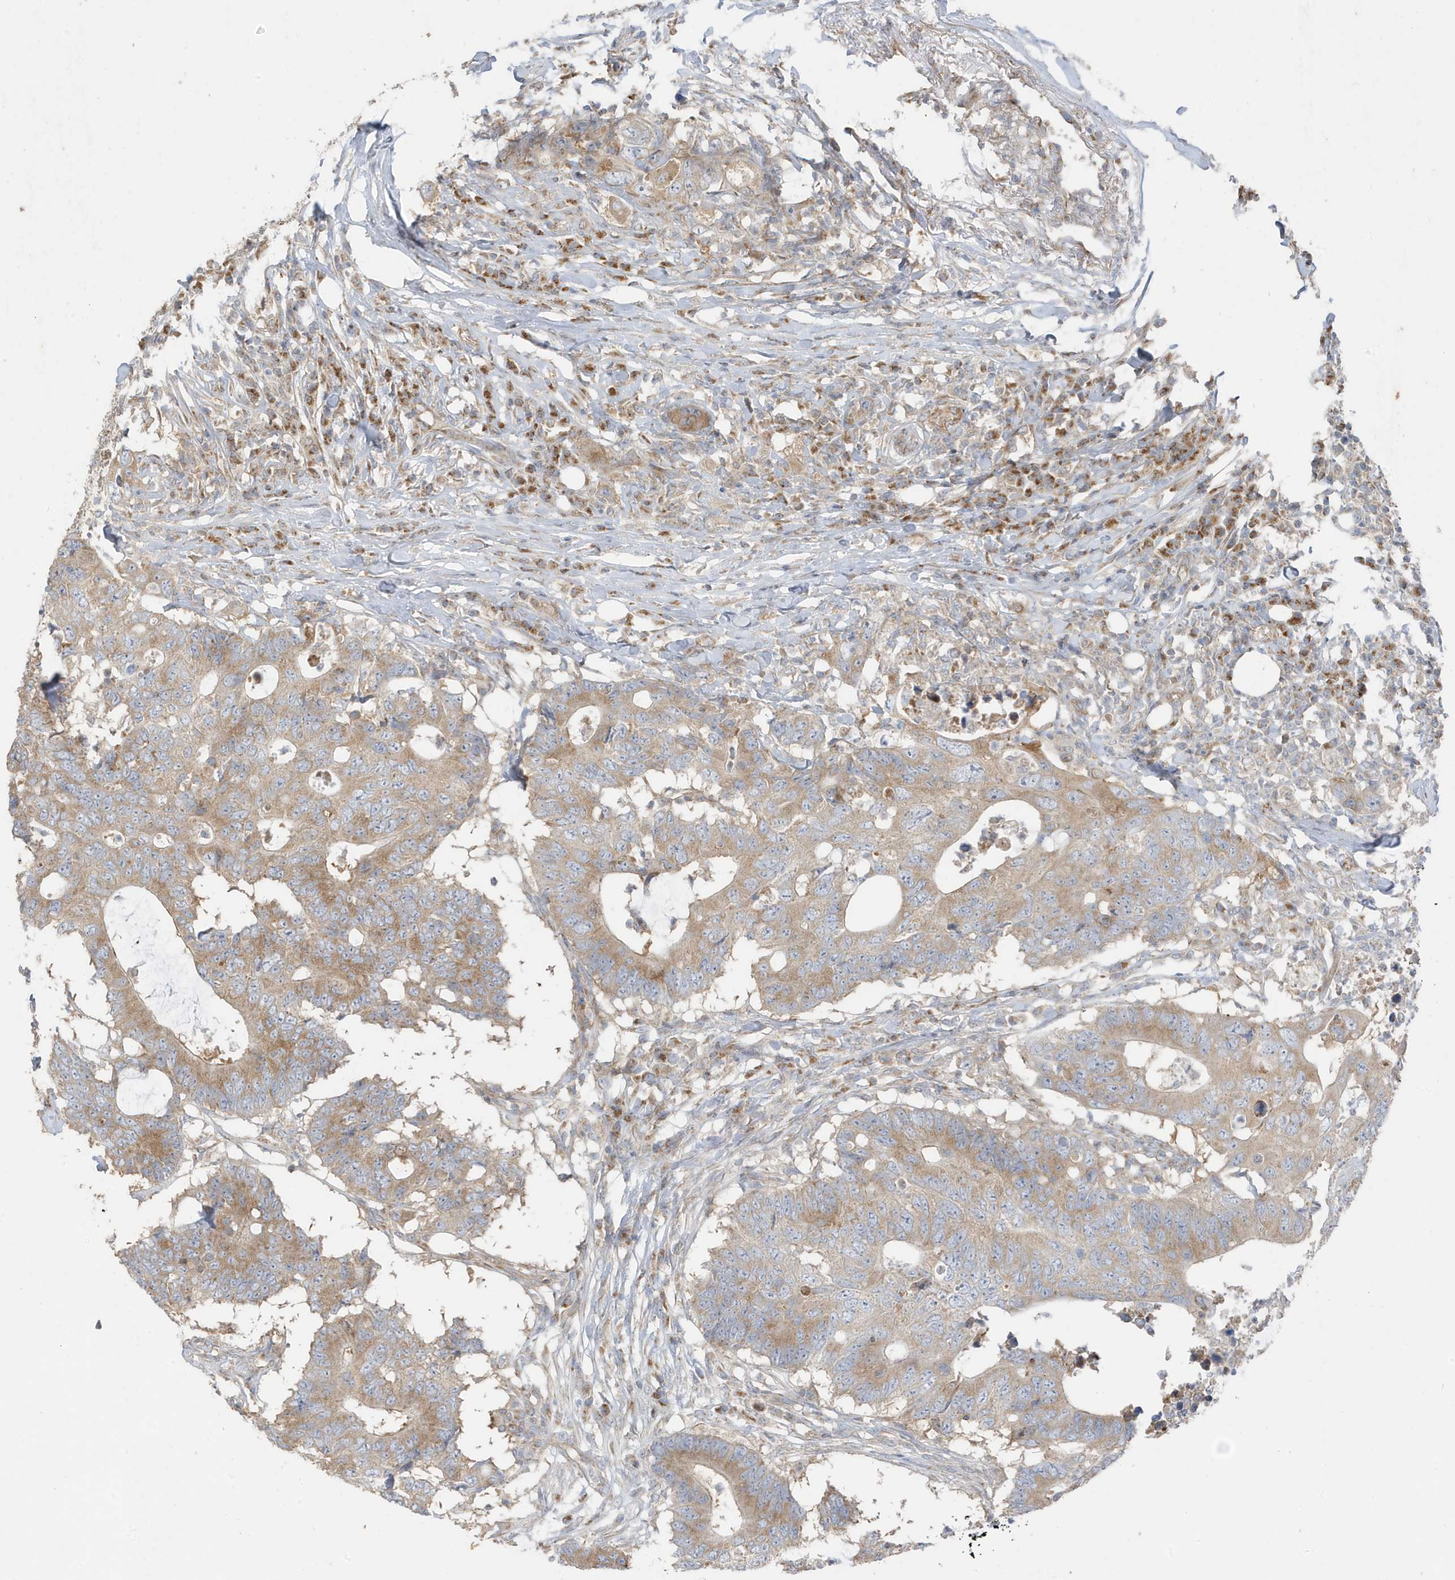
{"staining": {"intensity": "moderate", "quantity": ">75%", "location": "cytoplasmic/membranous"}, "tissue": "colorectal cancer", "cell_type": "Tumor cells", "image_type": "cancer", "snomed": [{"axis": "morphology", "description": "Adenocarcinoma, NOS"}, {"axis": "topography", "description": "Colon"}], "caption": "Immunohistochemistry (IHC) photomicrograph of human colorectal adenocarcinoma stained for a protein (brown), which demonstrates medium levels of moderate cytoplasmic/membranous expression in about >75% of tumor cells.", "gene": "GOLGA4", "patient": {"sex": "male", "age": 71}}